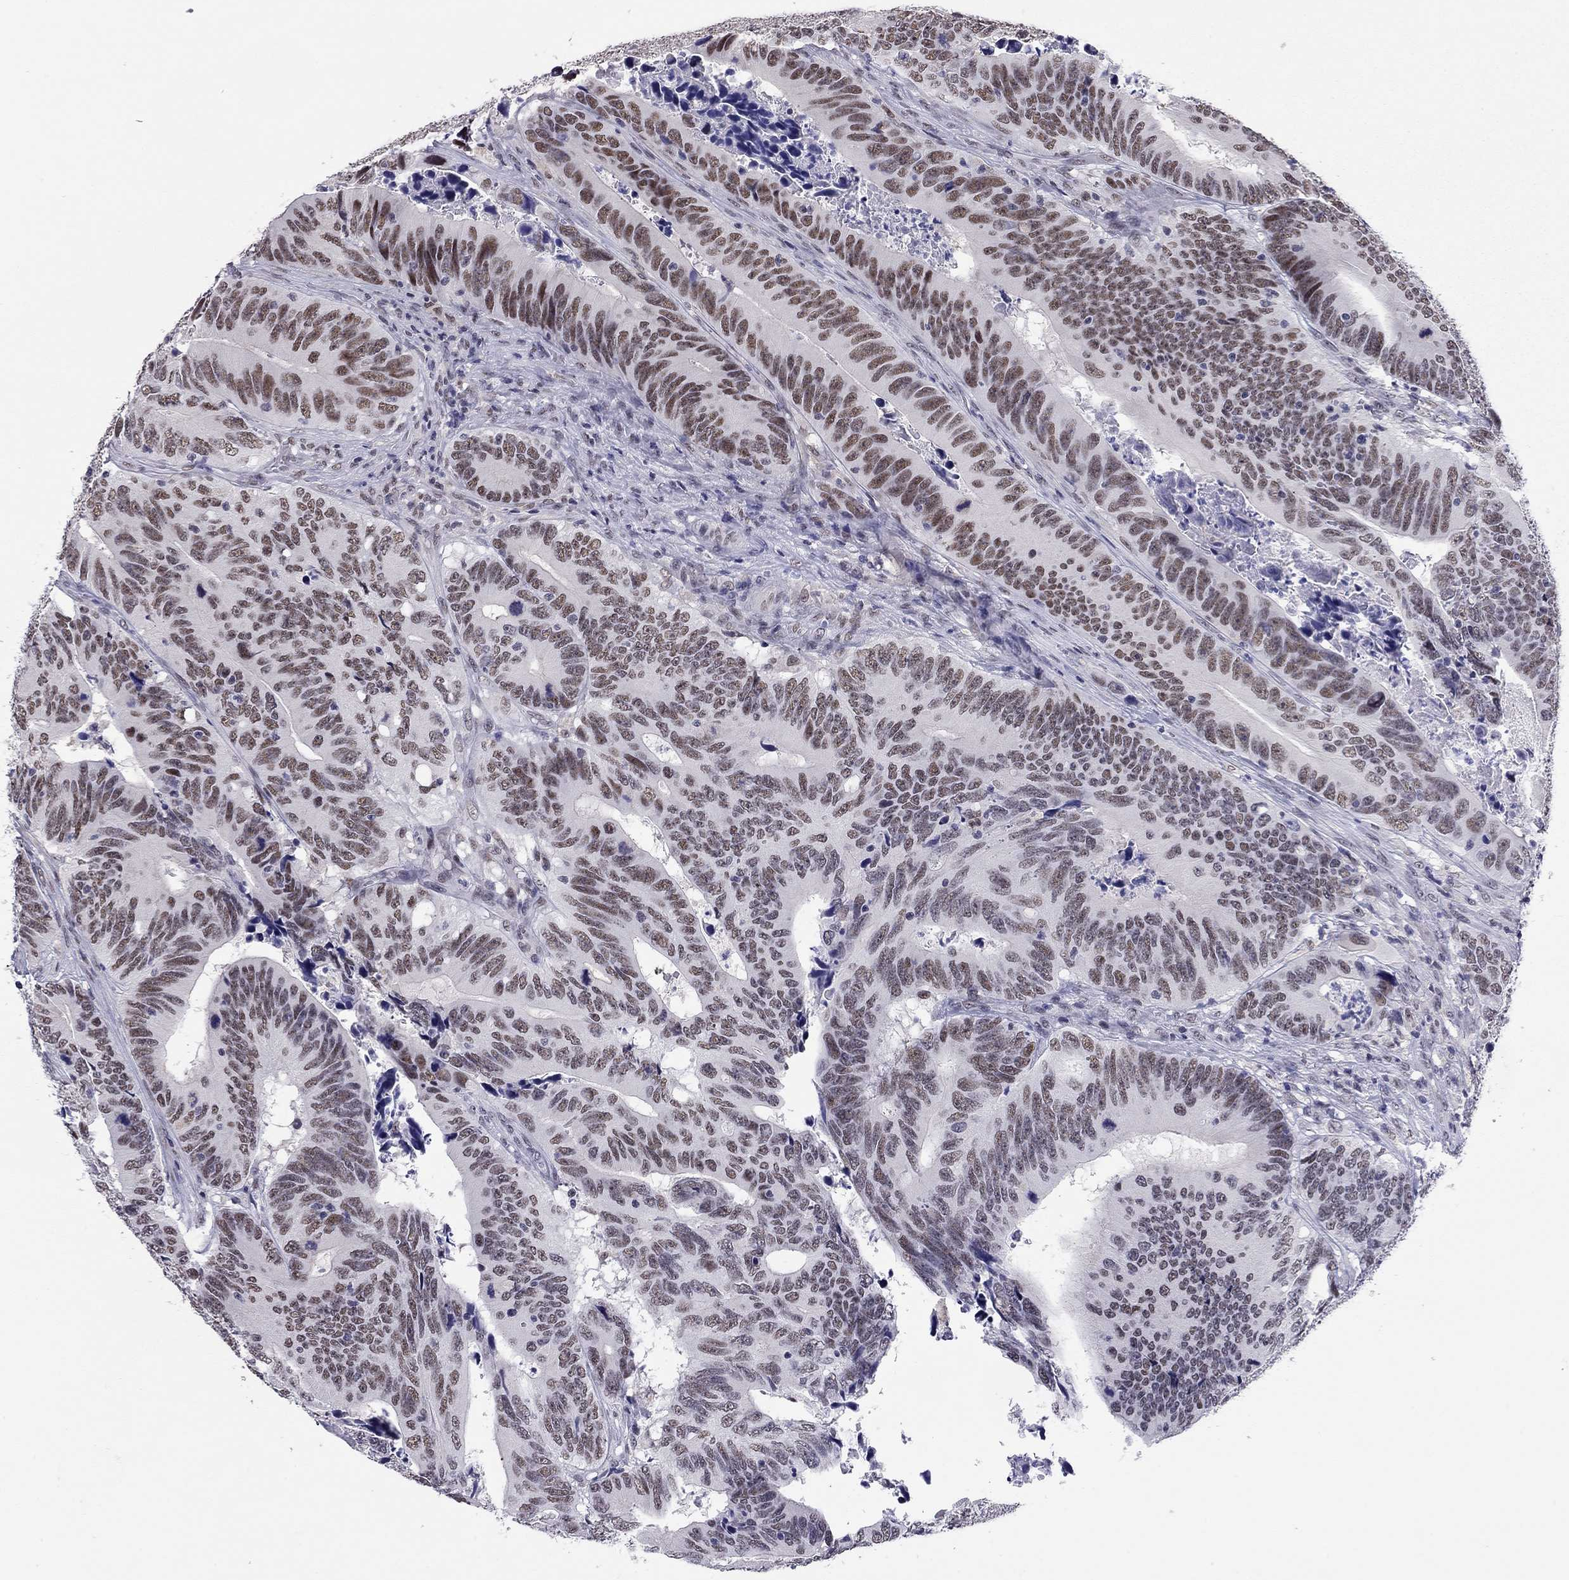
{"staining": {"intensity": "moderate", "quantity": ">75%", "location": "nuclear"}, "tissue": "colorectal cancer", "cell_type": "Tumor cells", "image_type": "cancer", "snomed": [{"axis": "morphology", "description": "Adenocarcinoma, NOS"}, {"axis": "topography", "description": "Colon"}], "caption": "The photomicrograph demonstrates staining of adenocarcinoma (colorectal), revealing moderate nuclear protein expression (brown color) within tumor cells.", "gene": "DOT1L", "patient": {"sex": "female", "age": 90}}